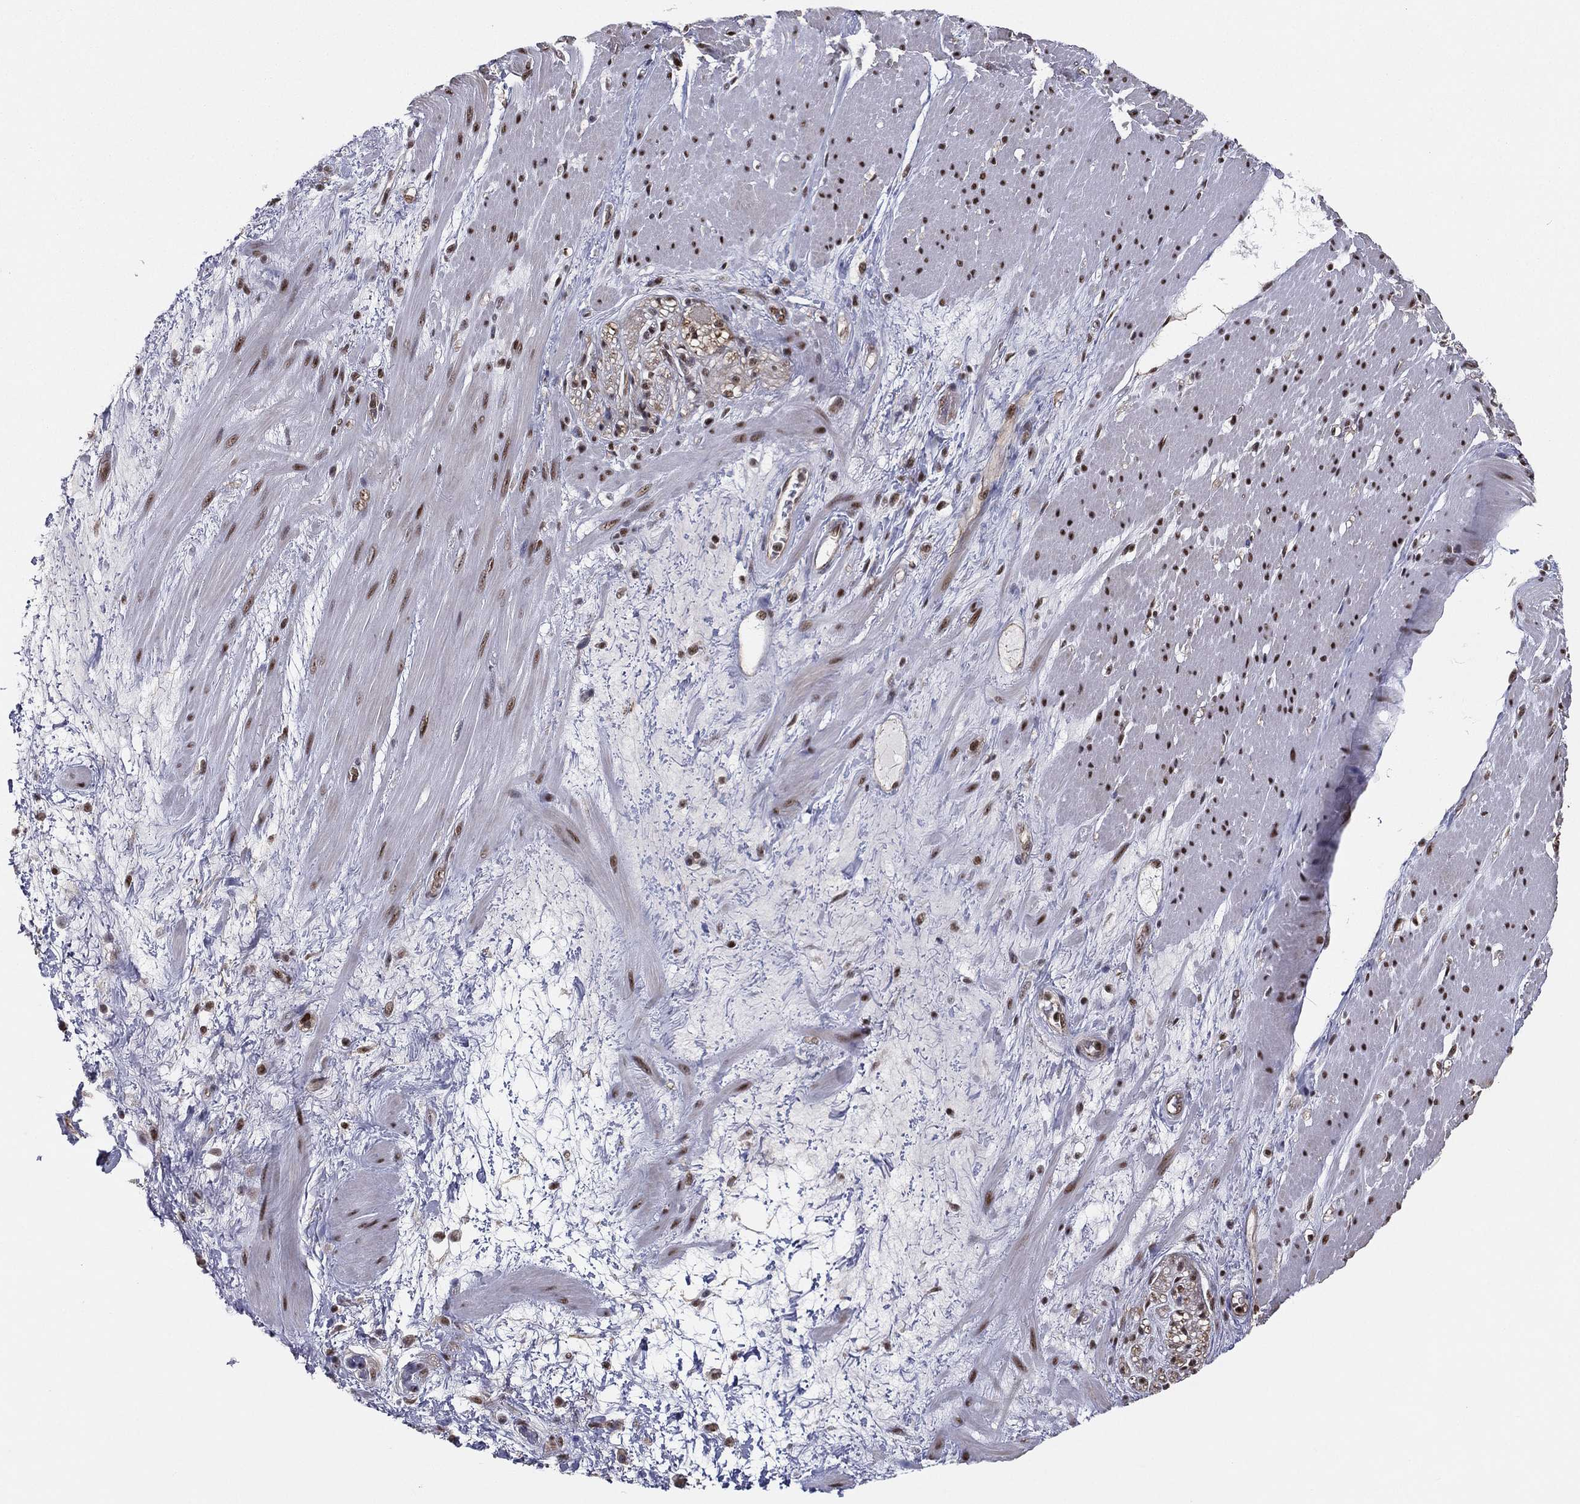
{"staining": {"intensity": "strong", "quantity": ">75%", "location": "nuclear"}, "tissue": "smooth muscle", "cell_type": "Smooth muscle cells", "image_type": "normal", "snomed": [{"axis": "morphology", "description": "Normal tissue, NOS"}, {"axis": "topography", "description": "Soft tissue"}, {"axis": "topography", "description": "Smooth muscle"}], "caption": "Immunohistochemical staining of unremarkable human smooth muscle demonstrates >75% levels of strong nuclear protein staining in approximately >75% of smooth muscle cells.", "gene": "GPALPP1", "patient": {"sex": "male", "age": 72}}